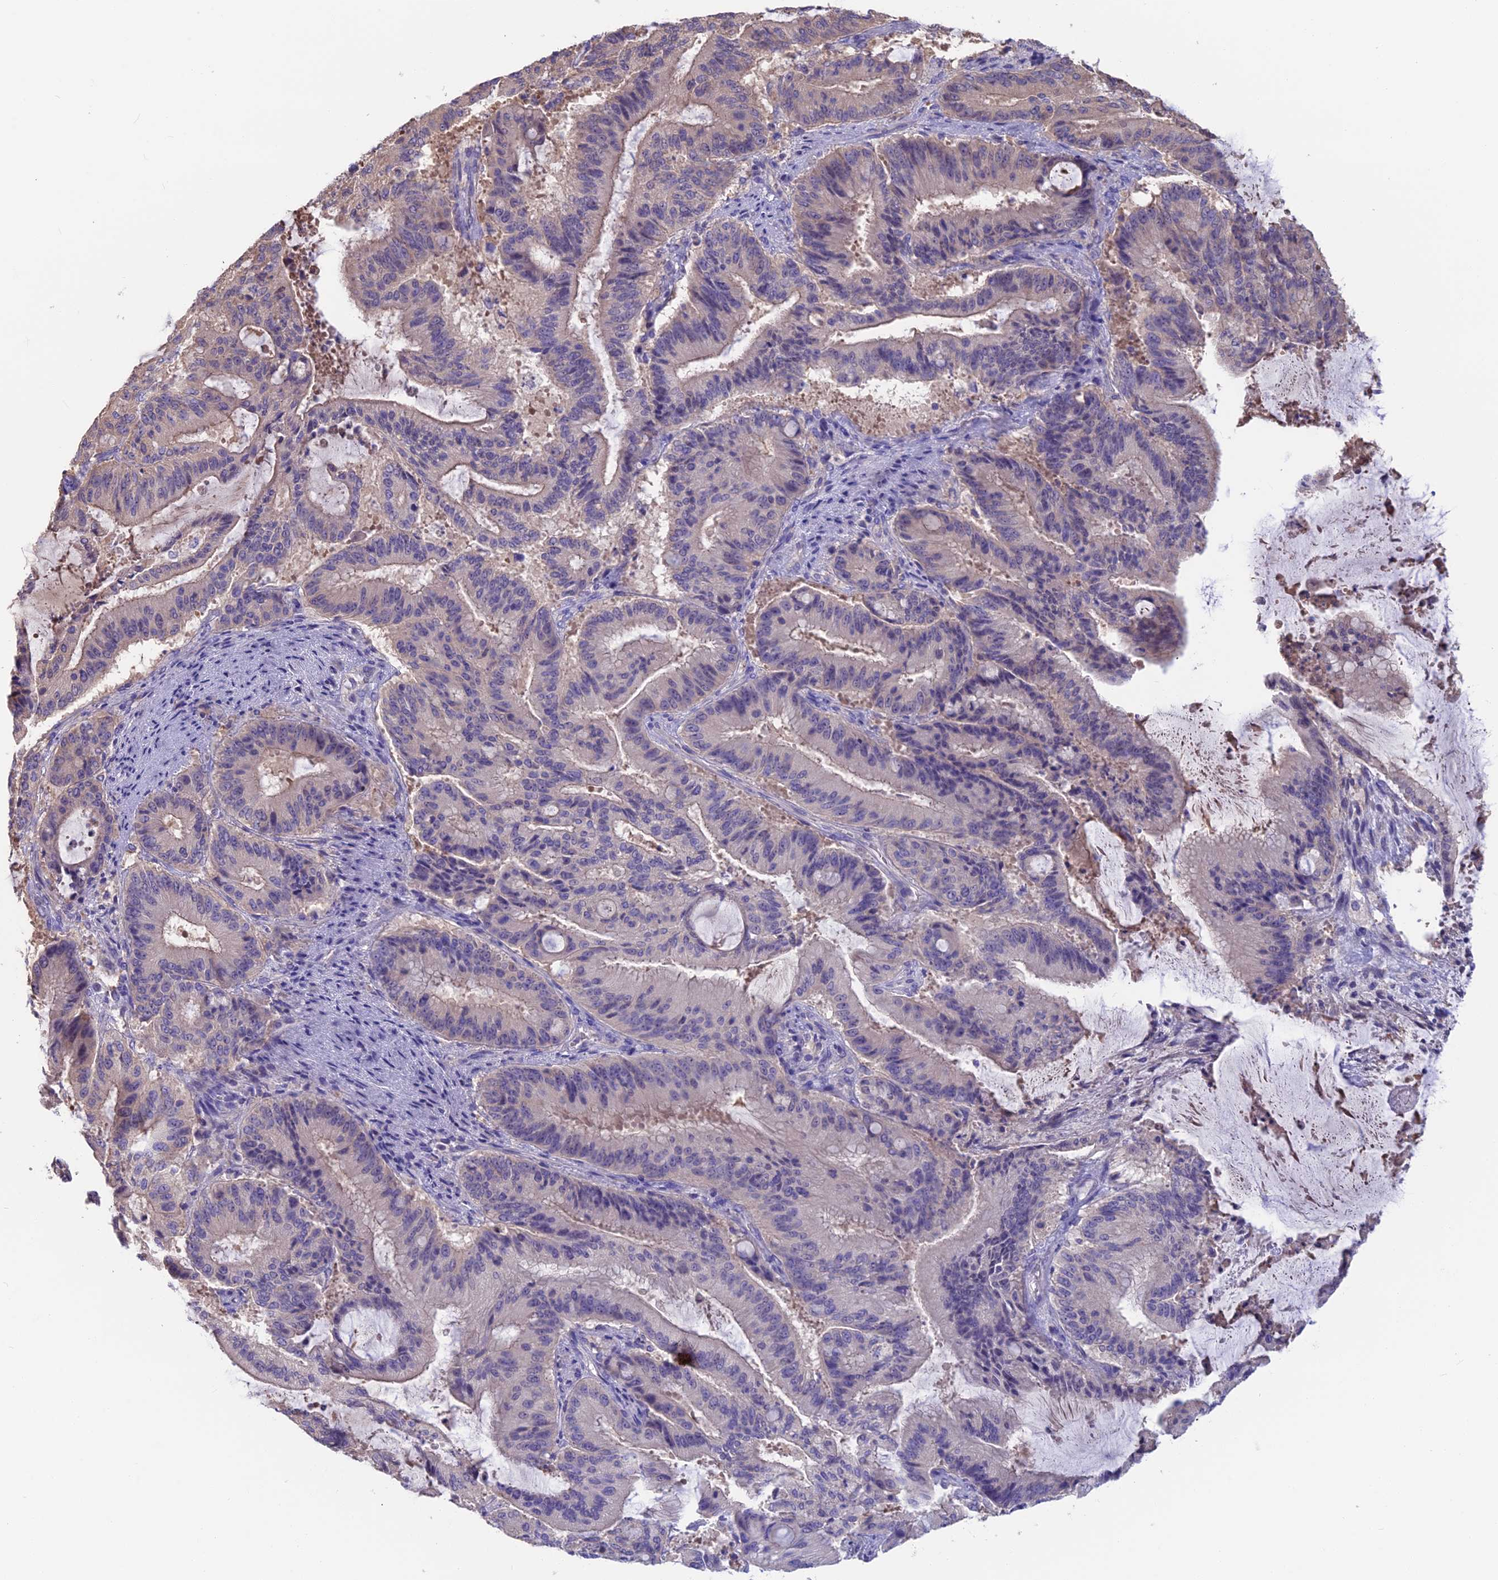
{"staining": {"intensity": "negative", "quantity": "none", "location": "none"}, "tissue": "liver cancer", "cell_type": "Tumor cells", "image_type": "cancer", "snomed": [{"axis": "morphology", "description": "Normal tissue, NOS"}, {"axis": "morphology", "description": "Cholangiocarcinoma"}, {"axis": "topography", "description": "Liver"}, {"axis": "topography", "description": "Peripheral nerve tissue"}], "caption": "Tumor cells are negative for brown protein staining in liver cancer.", "gene": "SNAP91", "patient": {"sex": "female", "age": 73}}